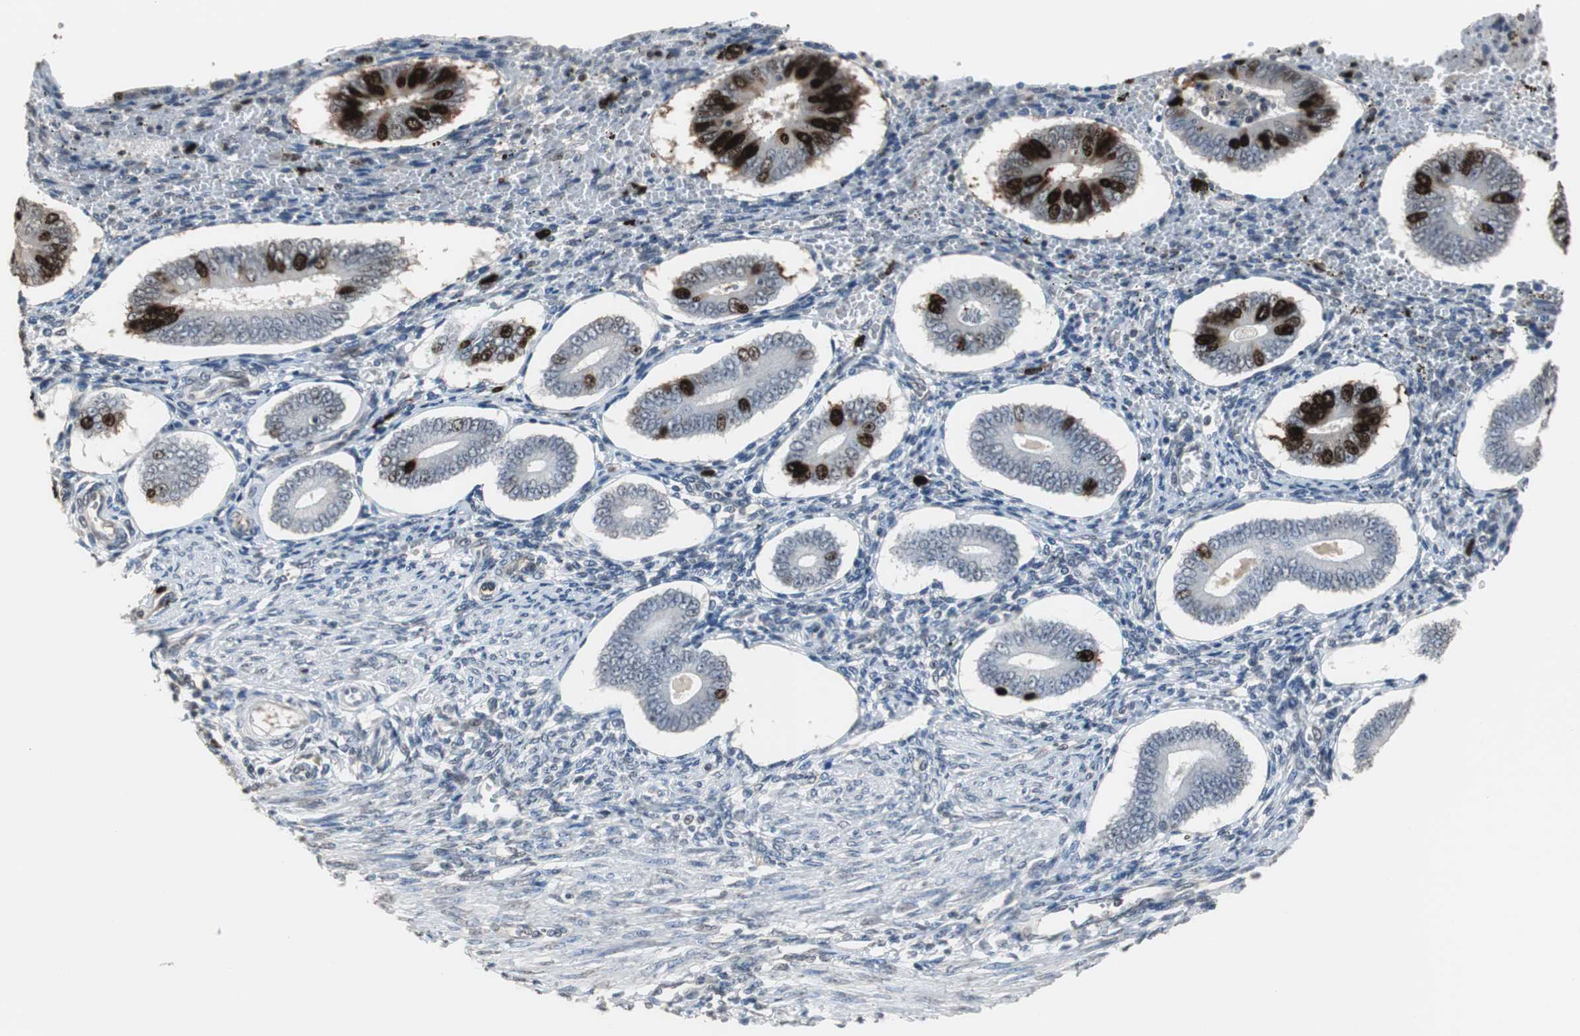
{"staining": {"intensity": "negative", "quantity": "none", "location": "none"}, "tissue": "endometrium", "cell_type": "Cells in endometrial stroma", "image_type": "normal", "snomed": [{"axis": "morphology", "description": "Normal tissue, NOS"}, {"axis": "topography", "description": "Endometrium"}], "caption": "Immunohistochemical staining of unremarkable endometrium reveals no significant staining in cells in endometrial stroma.", "gene": "TOP2A", "patient": {"sex": "female", "age": 42}}